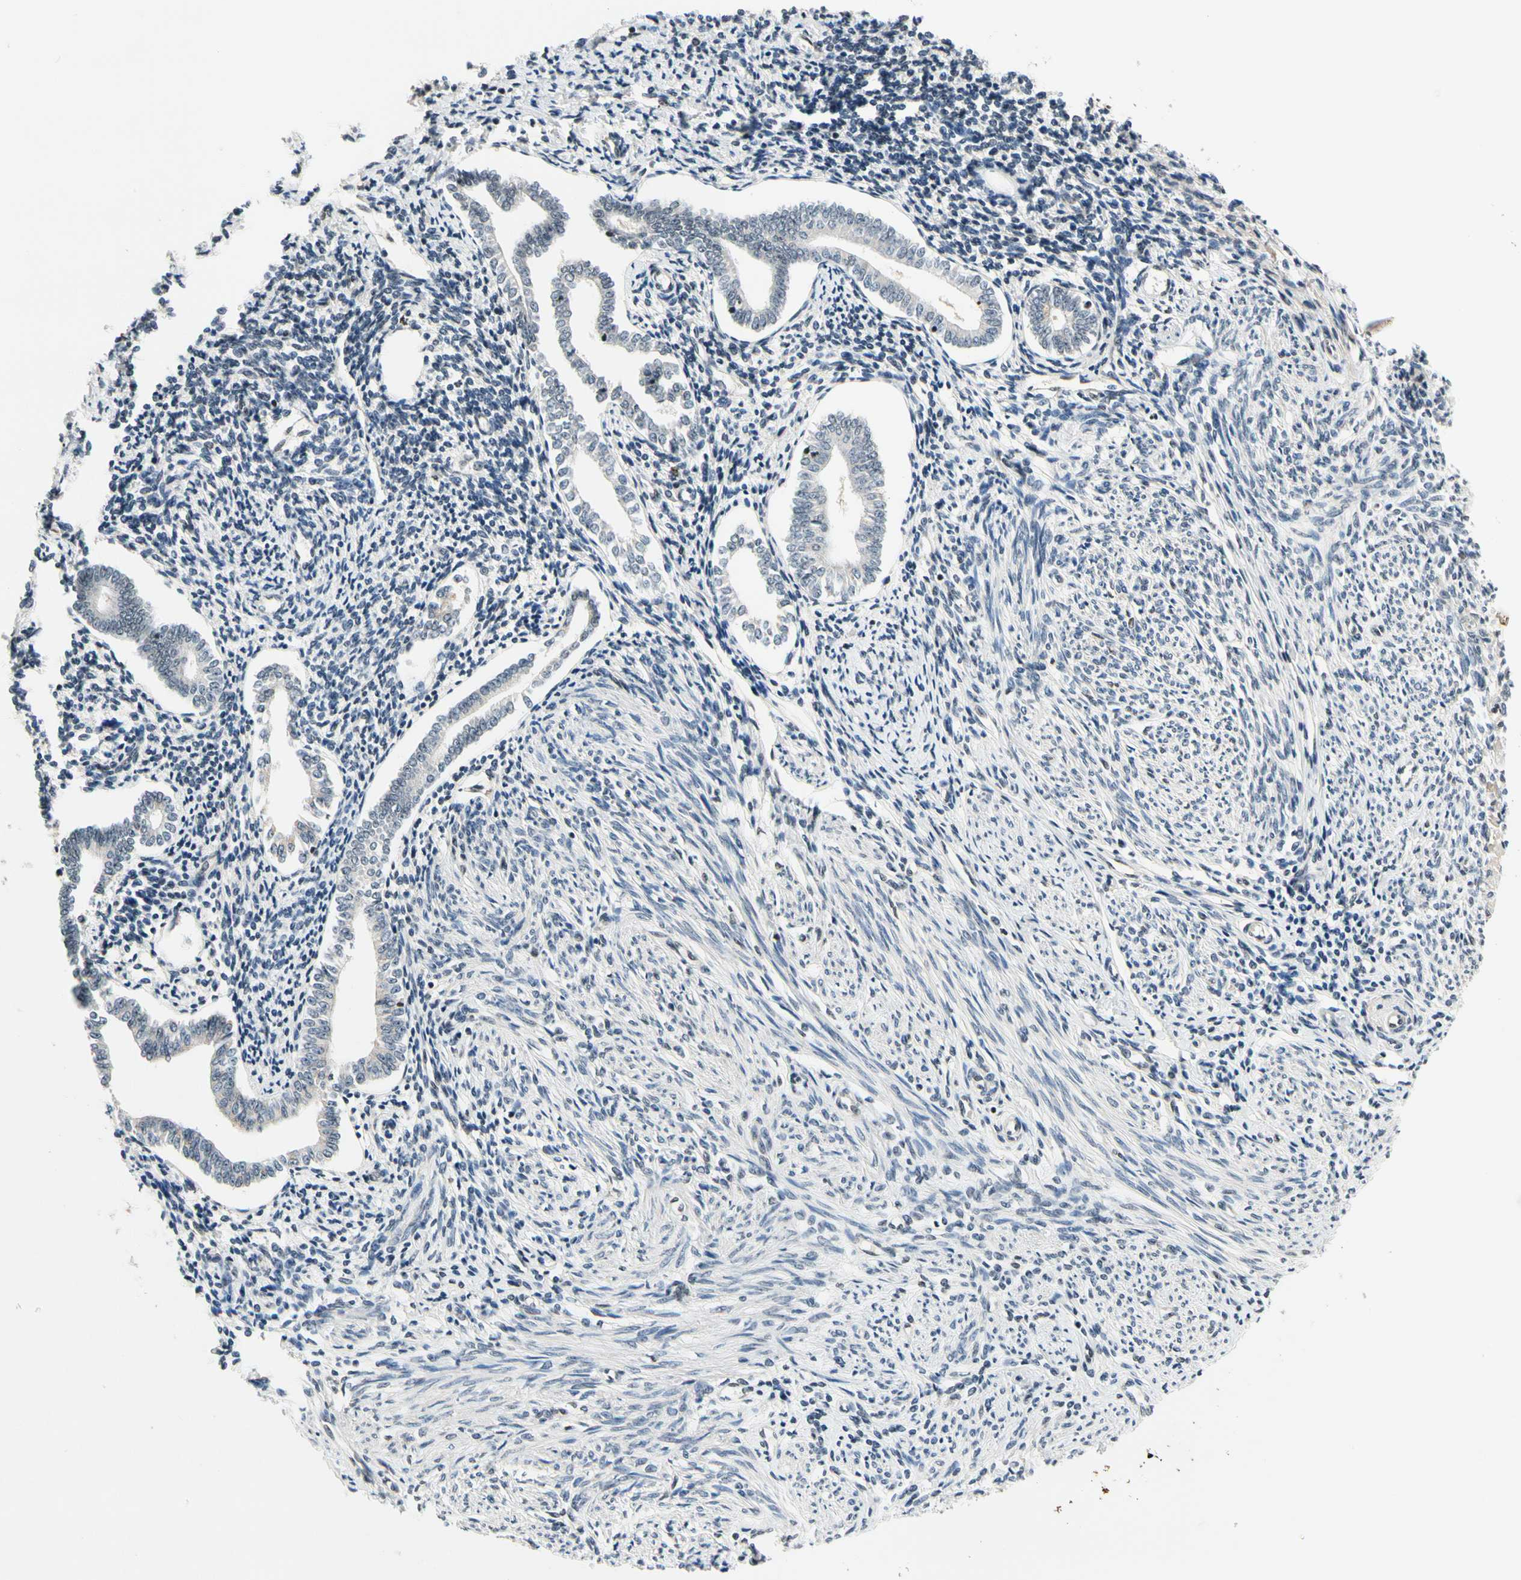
{"staining": {"intensity": "moderate", "quantity": "25%-75%", "location": "nuclear"}, "tissue": "endometrium", "cell_type": "Cells in endometrial stroma", "image_type": "normal", "snomed": [{"axis": "morphology", "description": "Normal tissue, NOS"}, {"axis": "topography", "description": "Endometrium"}], "caption": "Immunohistochemical staining of unremarkable endometrium exhibits 25%-75% levels of moderate nuclear protein positivity in approximately 25%-75% of cells in endometrial stroma.", "gene": "RECQL", "patient": {"sex": "female", "age": 71}}